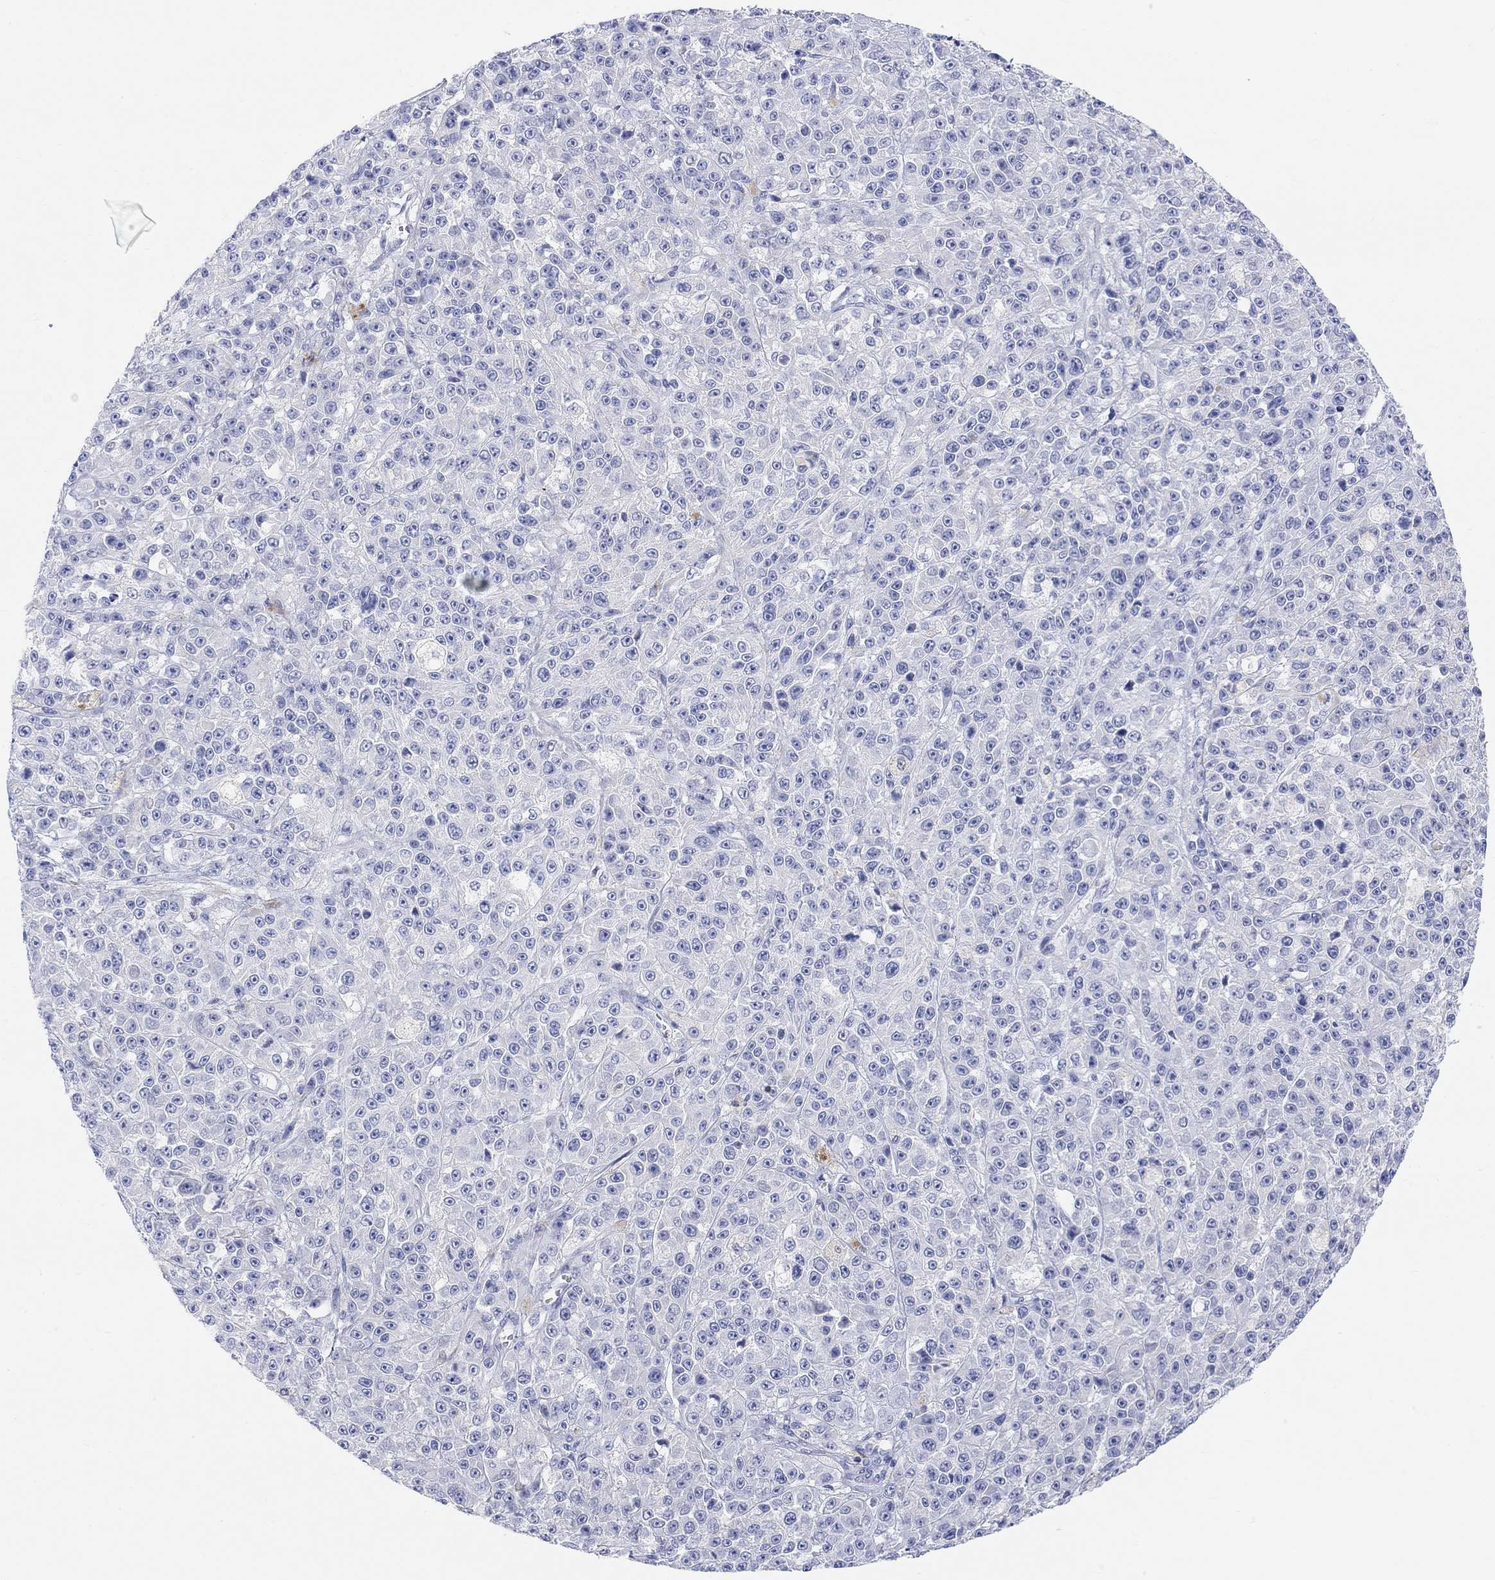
{"staining": {"intensity": "negative", "quantity": "none", "location": "none"}, "tissue": "melanoma", "cell_type": "Tumor cells", "image_type": "cancer", "snomed": [{"axis": "morphology", "description": "Malignant melanoma, NOS"}, {"axis": "topography", "description": "Skin"}], "caption": "IHC of malignant melanoma reveals no staining in tumor cells. Brightfield microscopy of immunohistochemistry stained with DAB (brown) and hematoxylin (blue), captured at high magnification.", "gene": "XIRP2", "patient": {"sex": "female", "age": 58}}